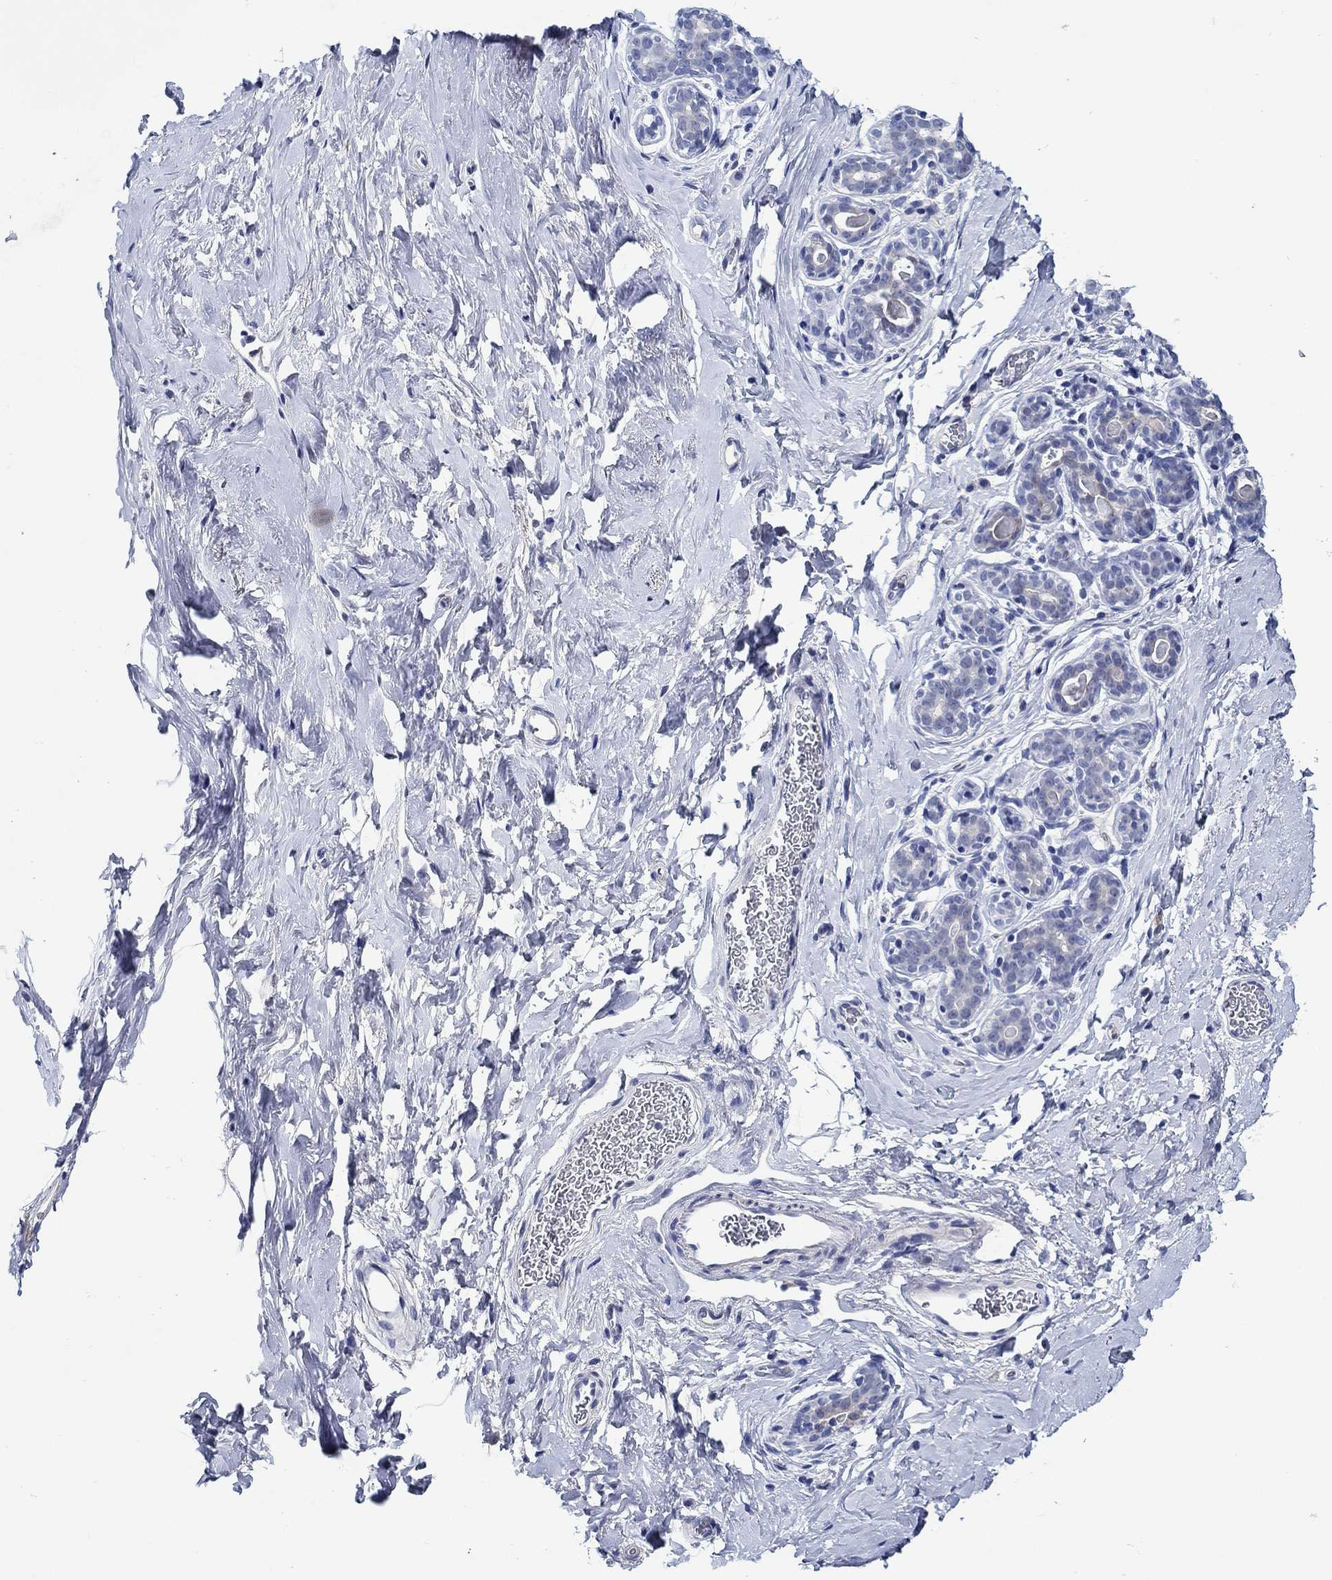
{"staining": {"intensity": "negative", "quantity": "none", "location": "none"}, "tissue": "breast", "cell_type": "Adipocytes", "image_type": "normal", "snomed": [{"axis": "morphology", "description": "Normal tissue, NOS"}, {"axis": "topography", "description": "Skin"}, {"axis": "topography", "description": "Breast"}], "caption": "Adipocytes show no significant expression in benign breast.", "gene": "MC2R", "patient": {"sex": "female", "age": 43}}